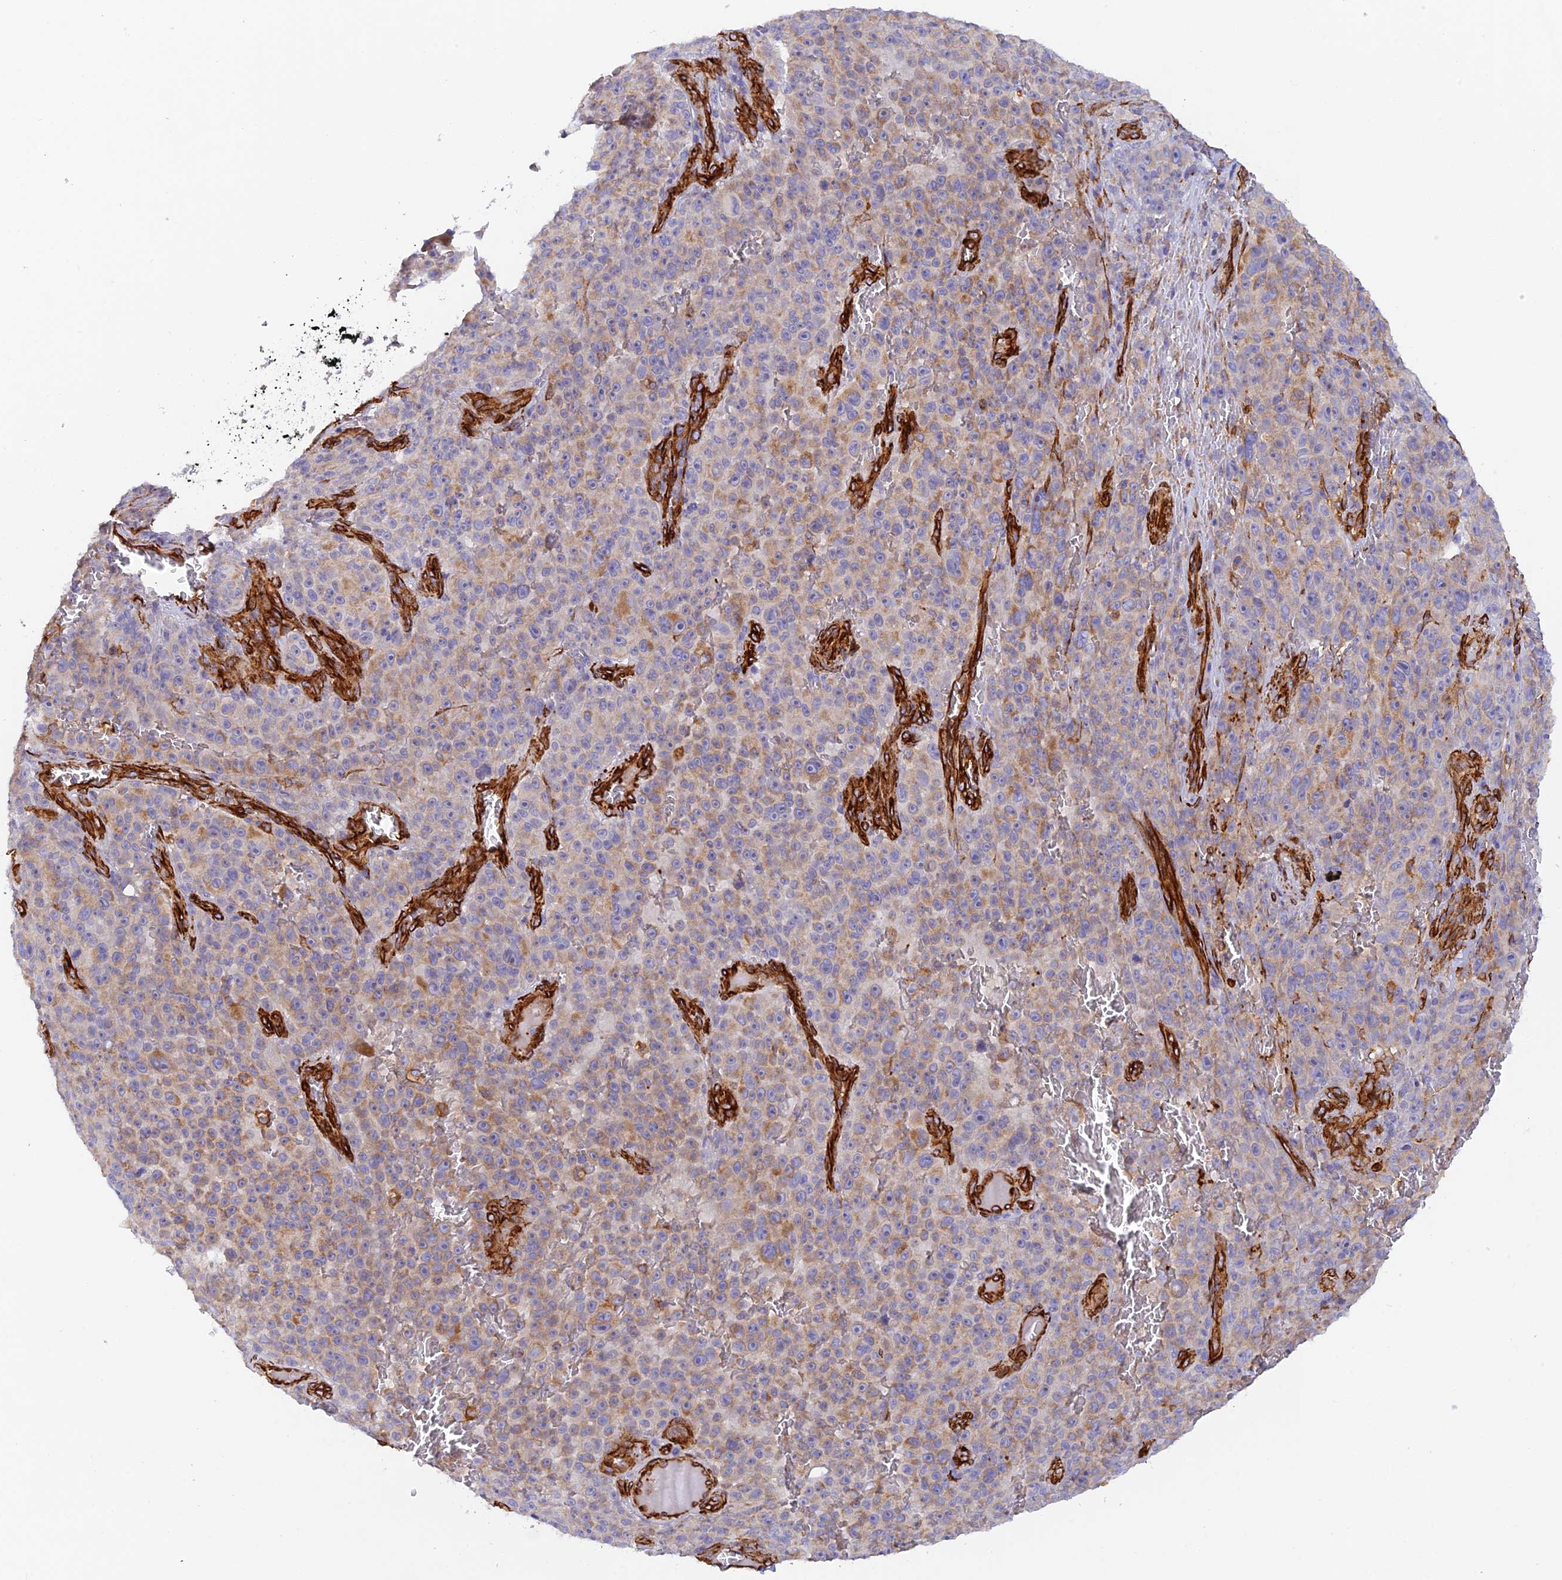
{"staining": {"intensity": "moderate", "quantity": "25%-75%", "location": "cytoplasmic/membranous"}, "tissue": "melanoma", "cell_type": "Tumor cells", "image_type": "cancer", "snomed": [{"axis": "morphology", "description": "Malignant melanoma, NOS"}, {"axis": "topography", "description": "Skin"}], "caption": "Immunohistochemical staining of human malignant melanoma demonstrates moderate cytoplasmic/membranous protein positivity in about 25%-75% of tumor cells.", "gene": "MYO9A", "patient": {"sex": "female", "age": 82}}